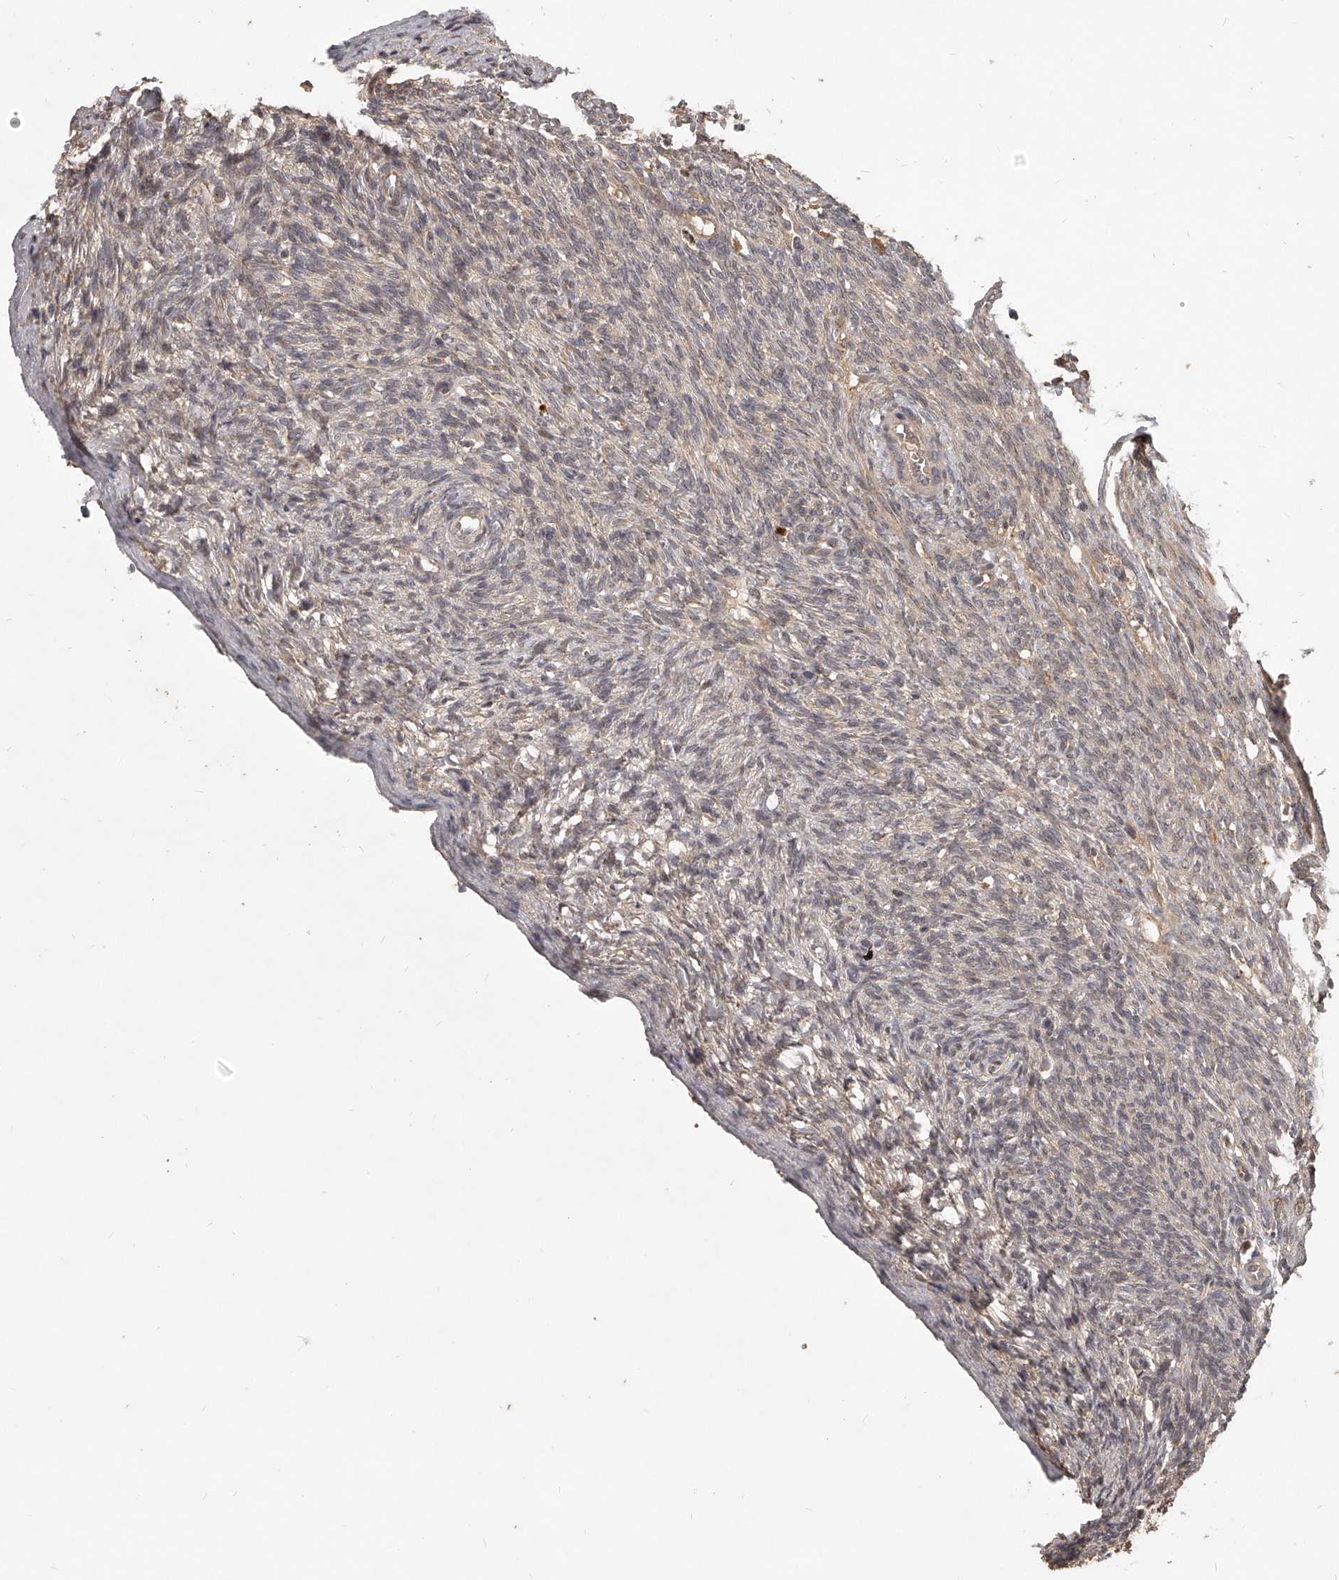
{"staining": {"intensity": "negative", "quantity": "none", "location": "none"}, "tissue": "ovary", "cell_type": "Ovarian stroma cells", "image_type": "normal", "snomed": [{"axis": "morphology", "description": "Normal tissue, NOS"}, {"axis": "topography", "description": "Ovary"}], "caption": "Human ovary stained for a protein using immunohistochemistry exhibits no expression in ovarian stroma cells.", "gene": "SLC37A1", "patient": {"sex": "female", "age": 34}}